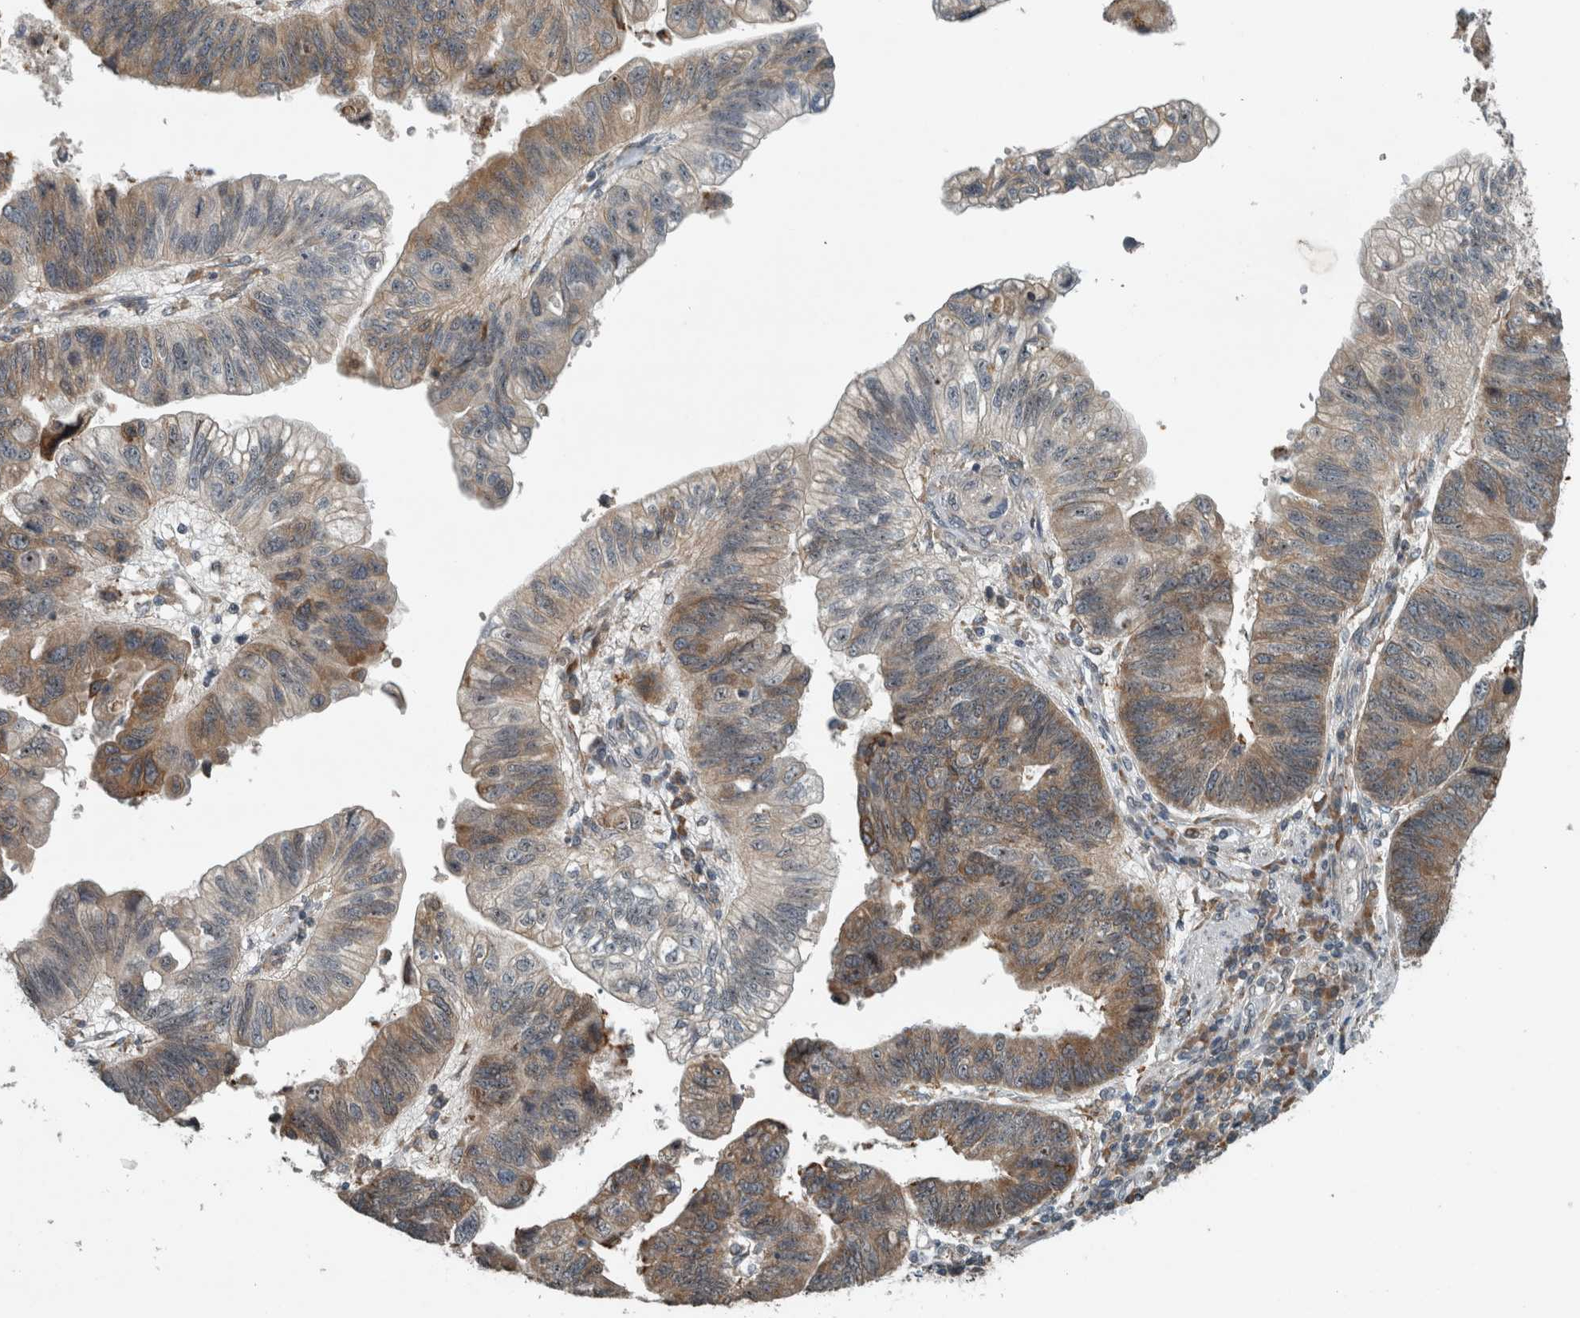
{"staining": {"intensity": "strong", "quantity": "25%-75%", "location": "cytoplasmic/membranous"}, "tissue": "stomach cancer", "cell_type": "Tumor cells", "image_type": "cancer", "snomed": [{"axis": "morphology", "description": "Adenocarcinoma, NOS"}, {"axis": "topography", "description": "Stomach"}], "caption": "The immunohistochemical stain labels strong cytoplasmic/membranous staining in tumor cells of stomach cancer (adenocarcinoma) tissue. (IHC, brightfield microscopy, high magnification).", "gene": "GPR137B", "patient": {"sex": "male", "age": 59}}